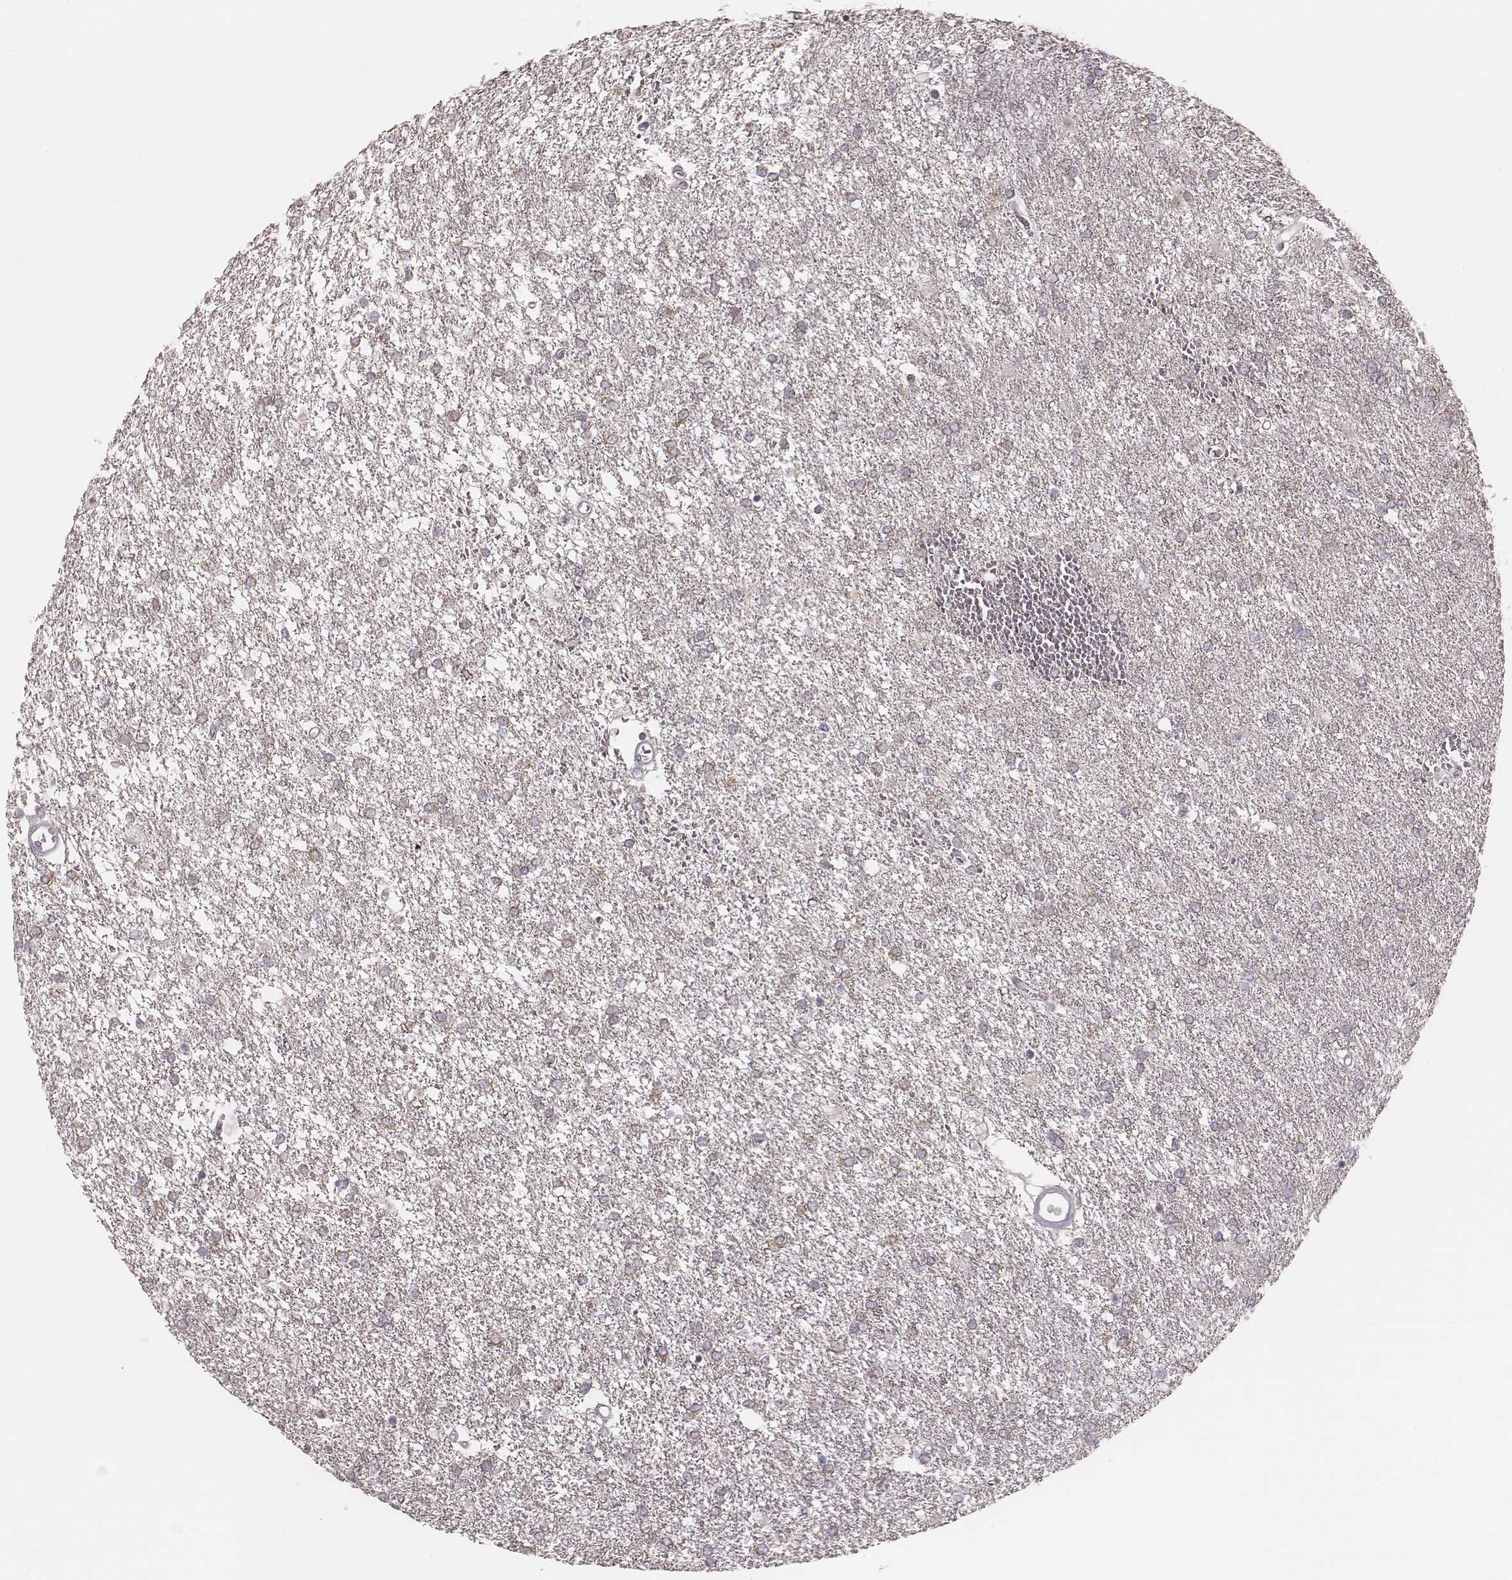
{"staining": {"intensity": "weak", "quantity": ">75%", "location": "cytoplasmic/membranous"}, "tissue": "glioma", "cell_type": "Tumor cells", "image_type": "cancer", "snomed": [{"axis": "morphology", "description": "Glioma, malignant, High grade"}, {"axis": "topography", "description": "Brain"}], "caption": "Malignant high-grade glioma stained with a brown dye exhibits weak cytoplasmic/membranous positive expression in approximately >75% of tumor cells.", "gene": "KIF5C", "patient": {"sex": "female", "age": 61}}